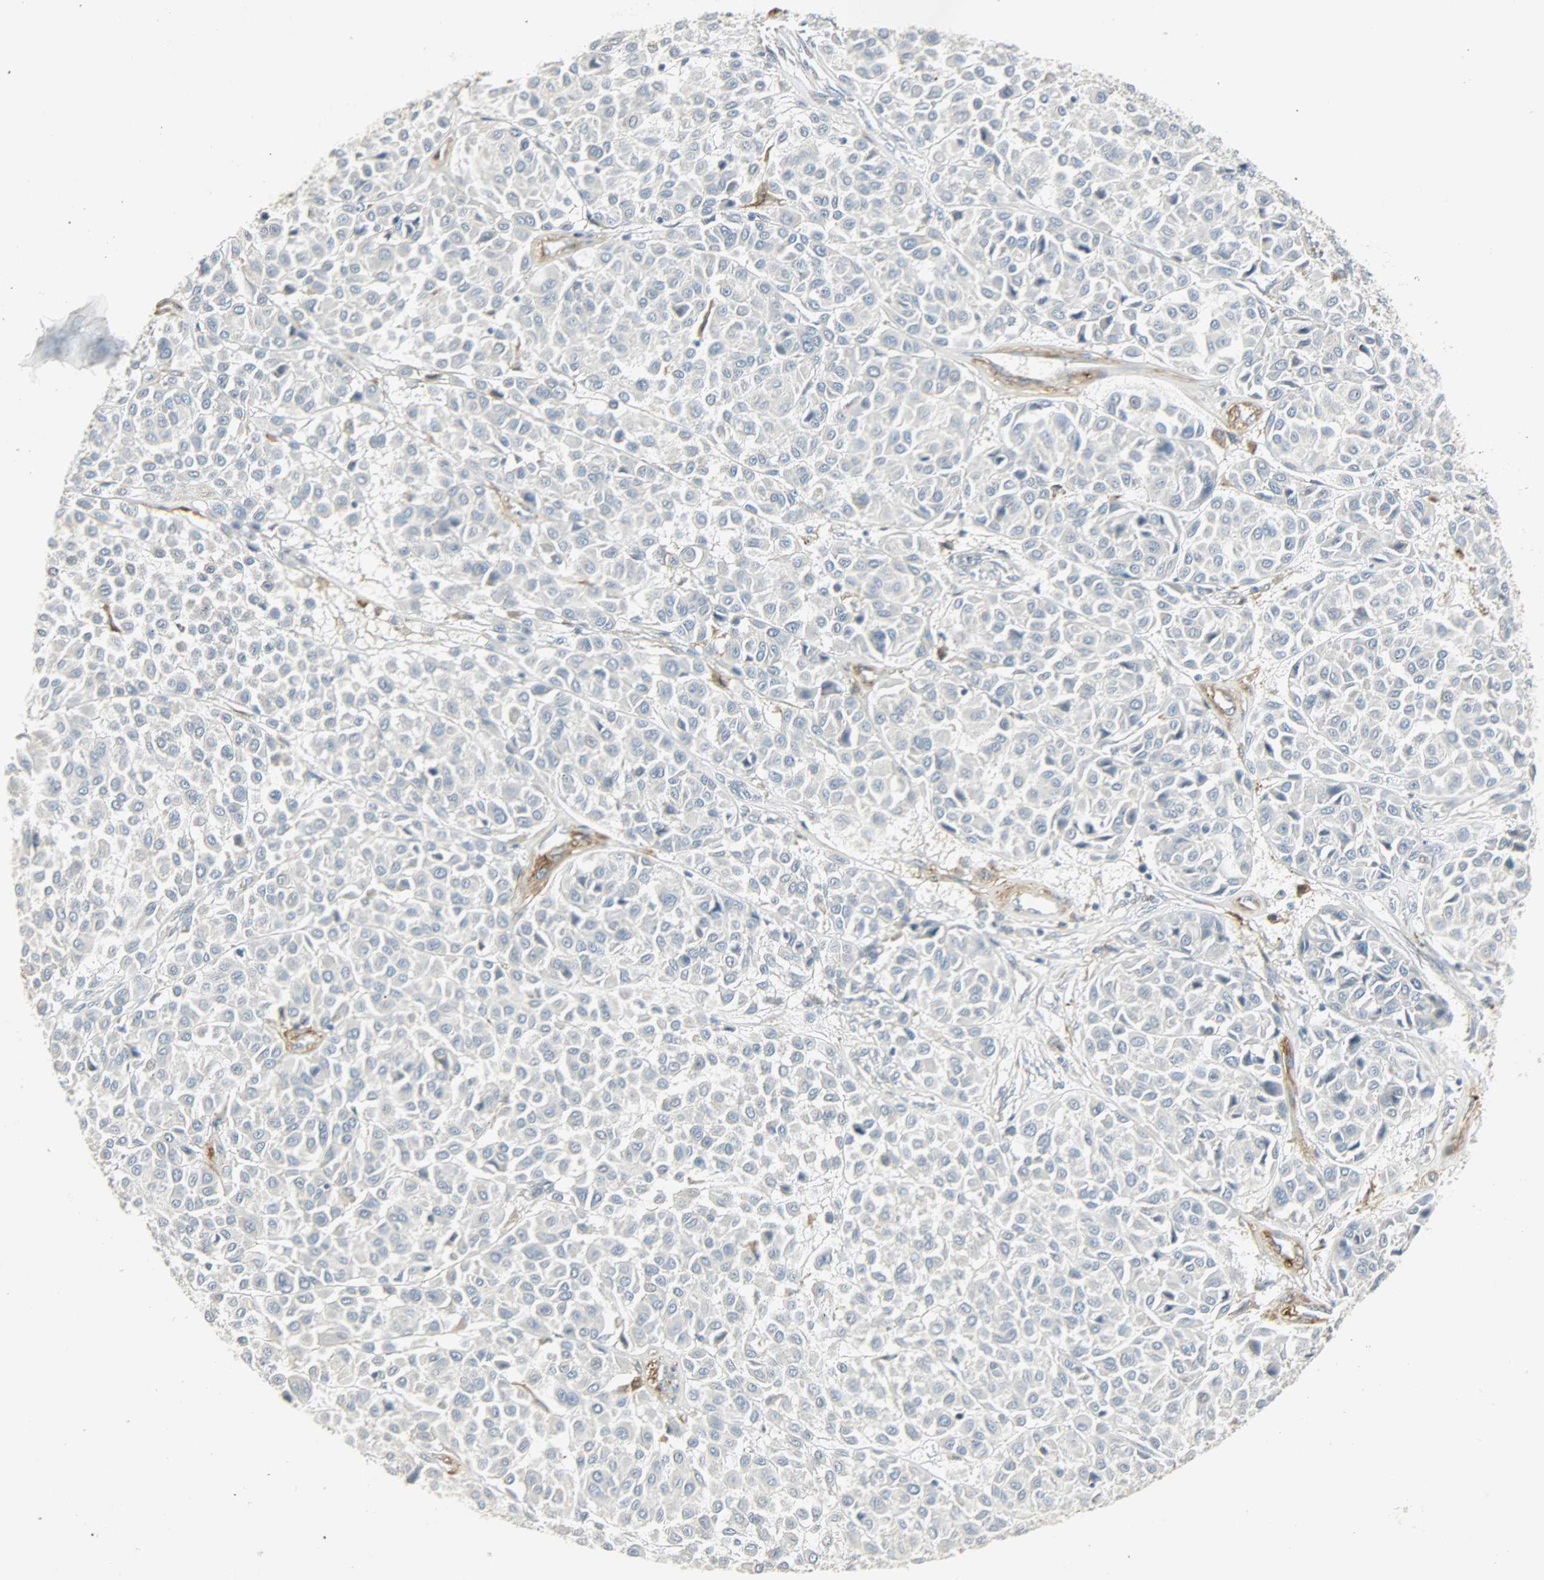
{"staining": {"intensity": "negative", "quantity": "none", "location": "none"}, "tissue": "melanoma", "cell_type": "Tumor cells", "image_type": "cancer", "snomed": [{"axis": "morphology", "description": "Malignant melanoma, Metastatic site"}, {"axis": "topography", "description": "Soft tissue"}], "caption": "The IHC image has no significant staining in tumor cells of malignant melanoma (metastatic site) tissue.", "gene": "ENPEP", "patient": {"sex": "male", "age": 41}}